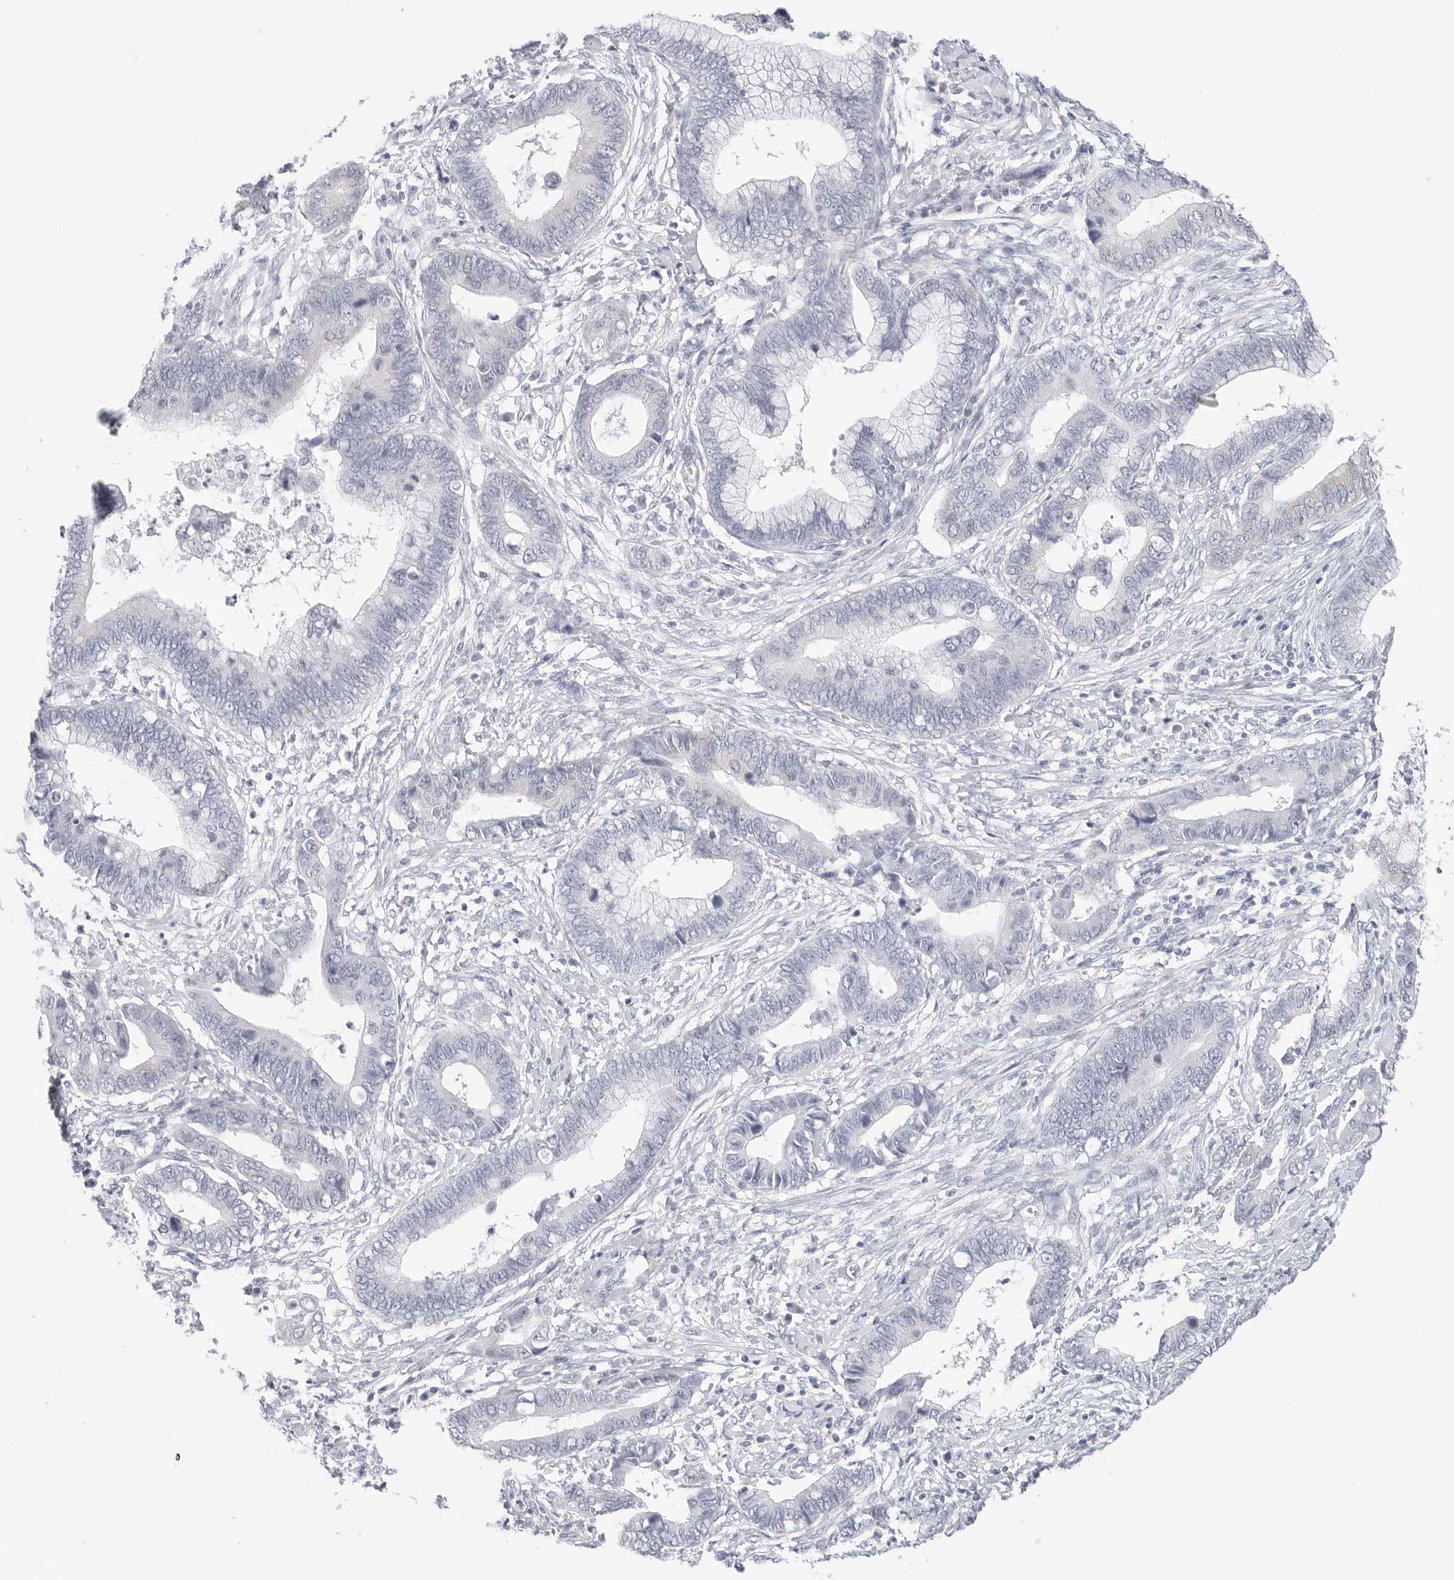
{"staining": {"intensity": "negative", "quantity": "none", "location": "none"}, "tissue": "cervical cancer", "cell_type": "Tumor cells", "image_type": "cancer", "snomed": [{"axis": "morphology", "description": "Adenocarcinoma, NOS"}, {"axis": "topography", "description": "Cervix"}], "caption": "Cervical cancer was stained to show a protein in brown. There is no significant expression in tumor cells.", "gene": "HMGCS2", "patient": {"sex": "female", "age": 44}}